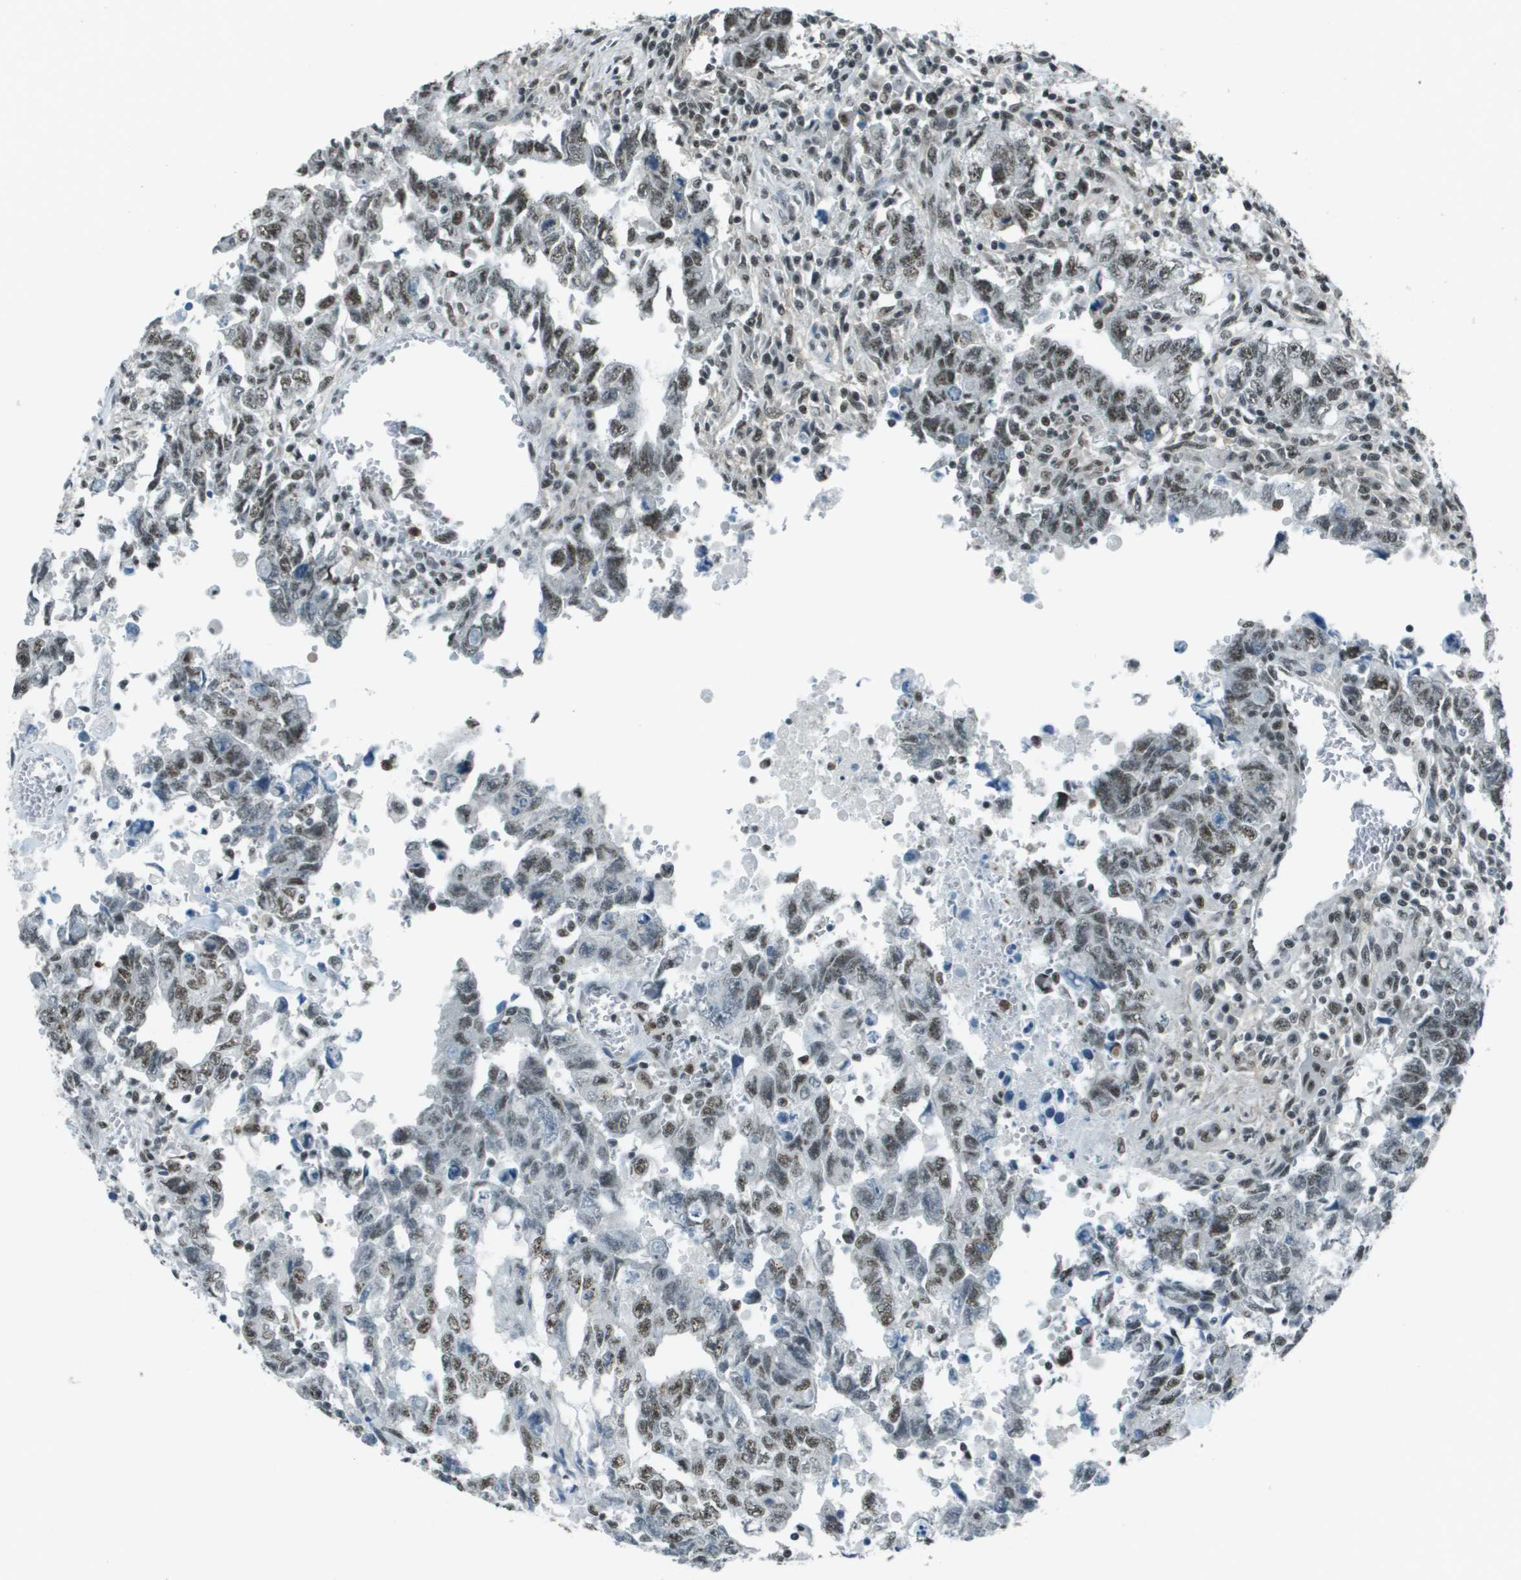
{"staining": {"intensity": "moderate", "quantity": ">75%", "location": "nuclear"}, "tissue": "testis cancer", "cell_type": "Tumor cells", "image_type": "cancer", "snomed": [{"axis": "morphology", "description": "Carcinoma, Embryonal, NOS"}, {"axis": "topography", "description": "Testis"}], "caption": "Protein staining by IHC demonstrates moderate nuclear expression in about >75% of tumor cells in testis embryonal carcinoma.", "gene": "DEPDC1", "patient": {"sex": "male", "age": 28}}